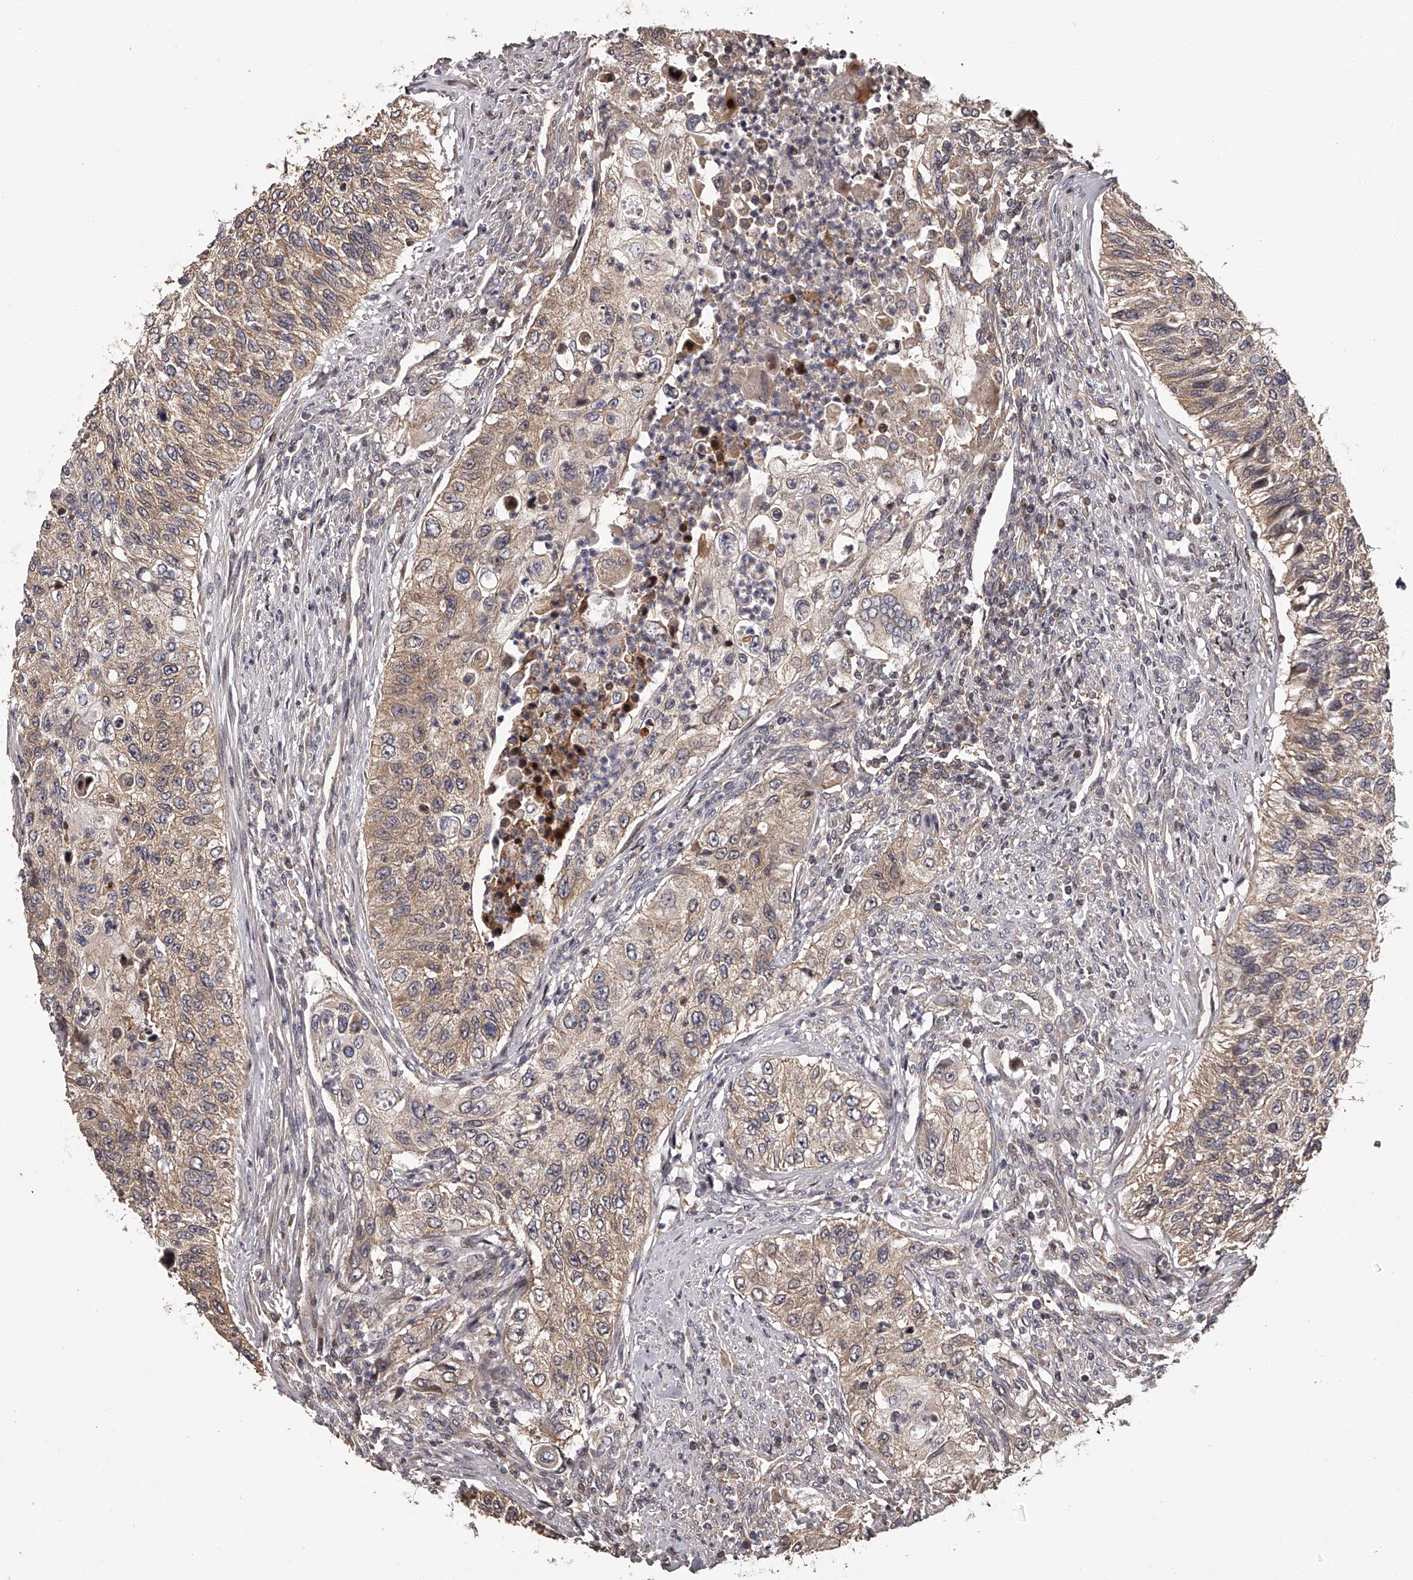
{"staining": {"intensity": "weak", "quantity": ">75%", "location": "cytoplasmic/membranous"}, "tissue": "urothelial cancer", "cell_type": "Tumor cells", "image_type": "cancer", "snomed": [{"axis": "morphology", "description": "Urothelial carcinoma, High grade"}, {"axis": "topography", "description": "Urinary bladder"}], "caption": "High-power microscopy captured an immunohistochemistry (IHC) histopathology image of high-grade urothelial carcinoma, revealing weak cytoplasmic/membranous staining in about >75% of tumor cells. The staining was performed using DAB to visualize the protein expression in brown, while the nuclei were stained in blue with hematoxylin (Magnification: 20x).", "gene": "PFDN2", "patient": {"sex": "female", "age": 60}}